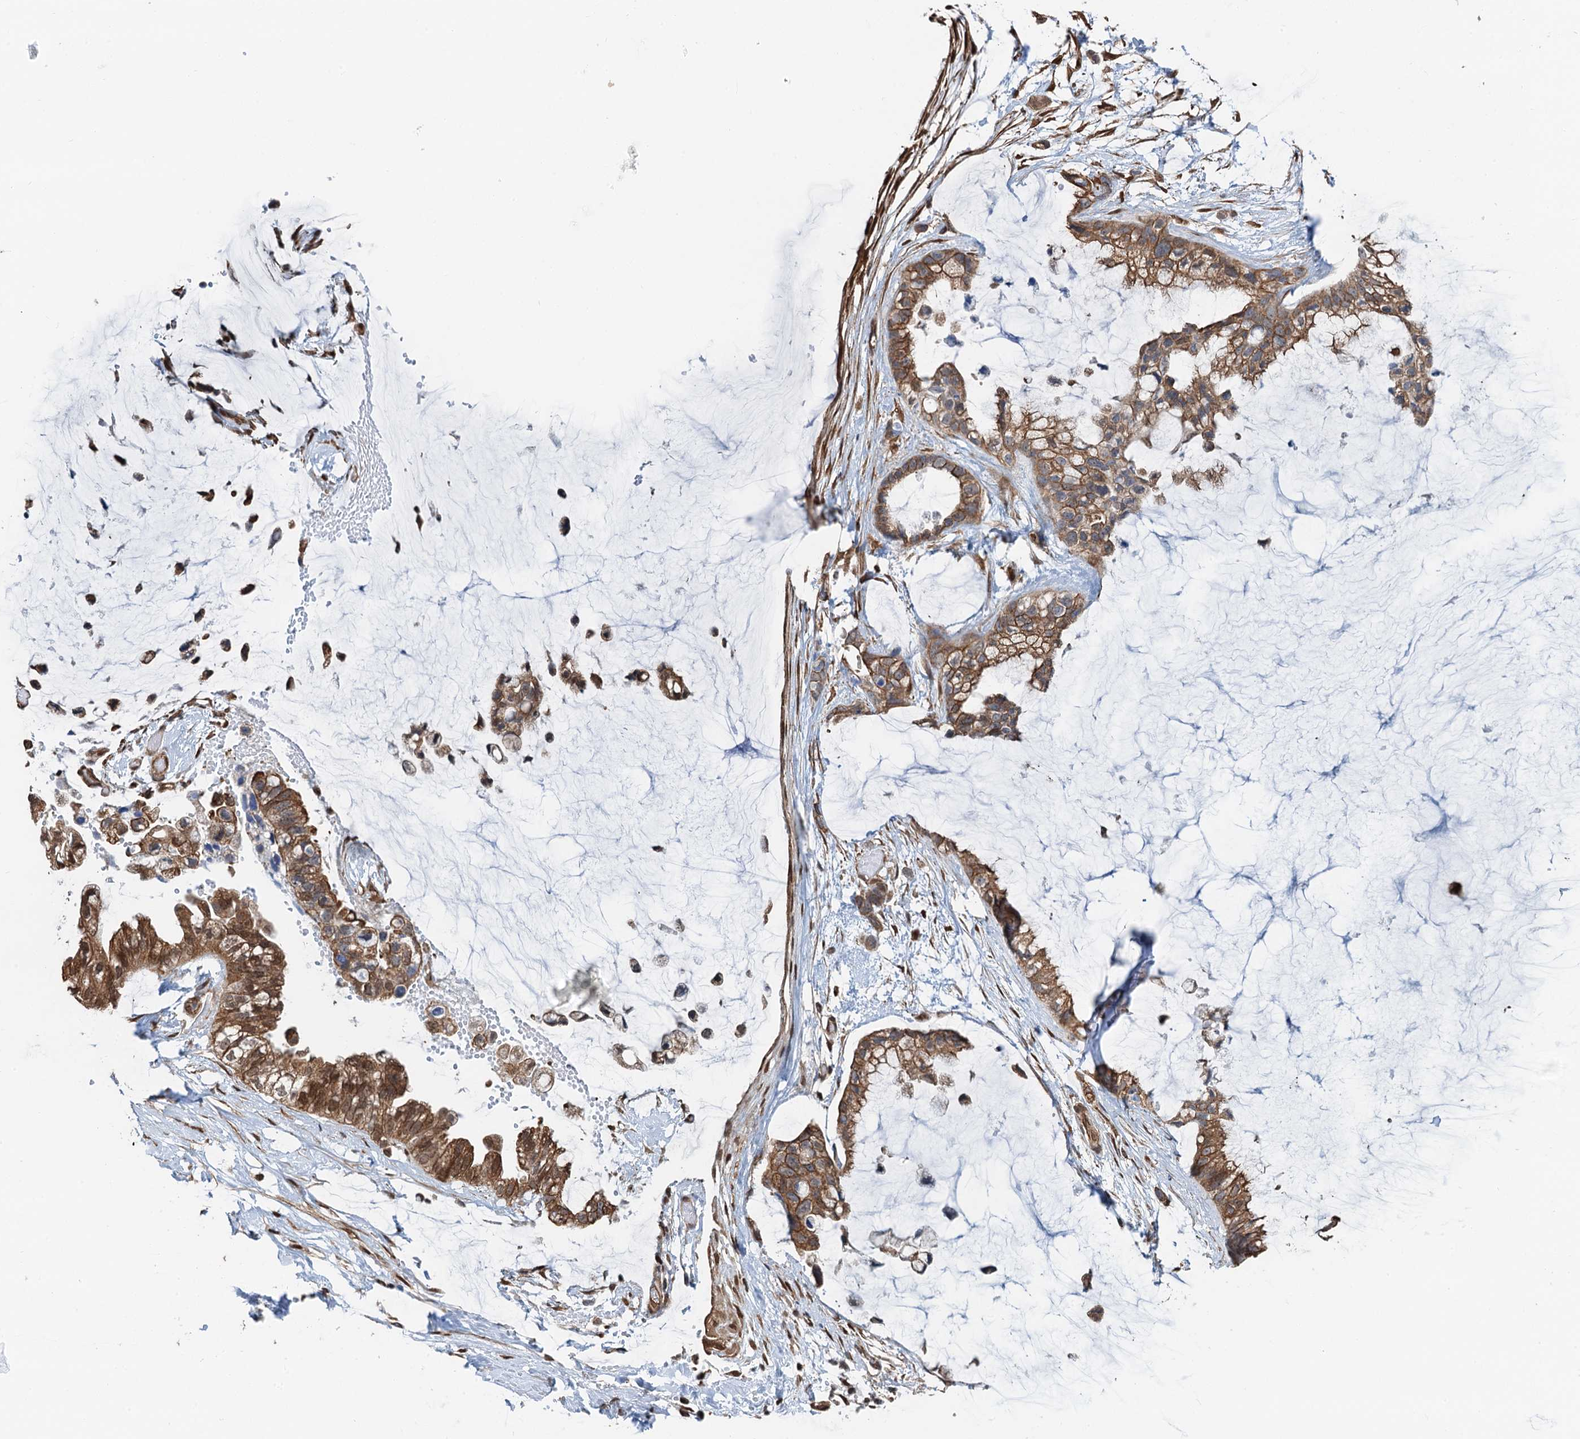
{"staining": {"intensity": "moderate", "quantity": ">75%", "location": "cytoplasmic/membranous,nuclear"}, "tissue": "ovarian cancer", "cell_type": "Tumor cells", "image_type": "cancer", "snomed": [{"axis": "morphology", "description": "Cystadenocarcinoma, mucinous, NOS"}, {"axis": "topography", "description": "Ovary"}], "caption": "The image exhibits immunohistochemical staining of ovarian cancer. There is moderate cytoplasmic/membranous and nuclear expression is present in approximately >75% of tumor cells. (Brightfield microscopy of DAB IHC at high magnification).", "gene": "CFDP1", "patient": {"sex": "female", "age": 39}}